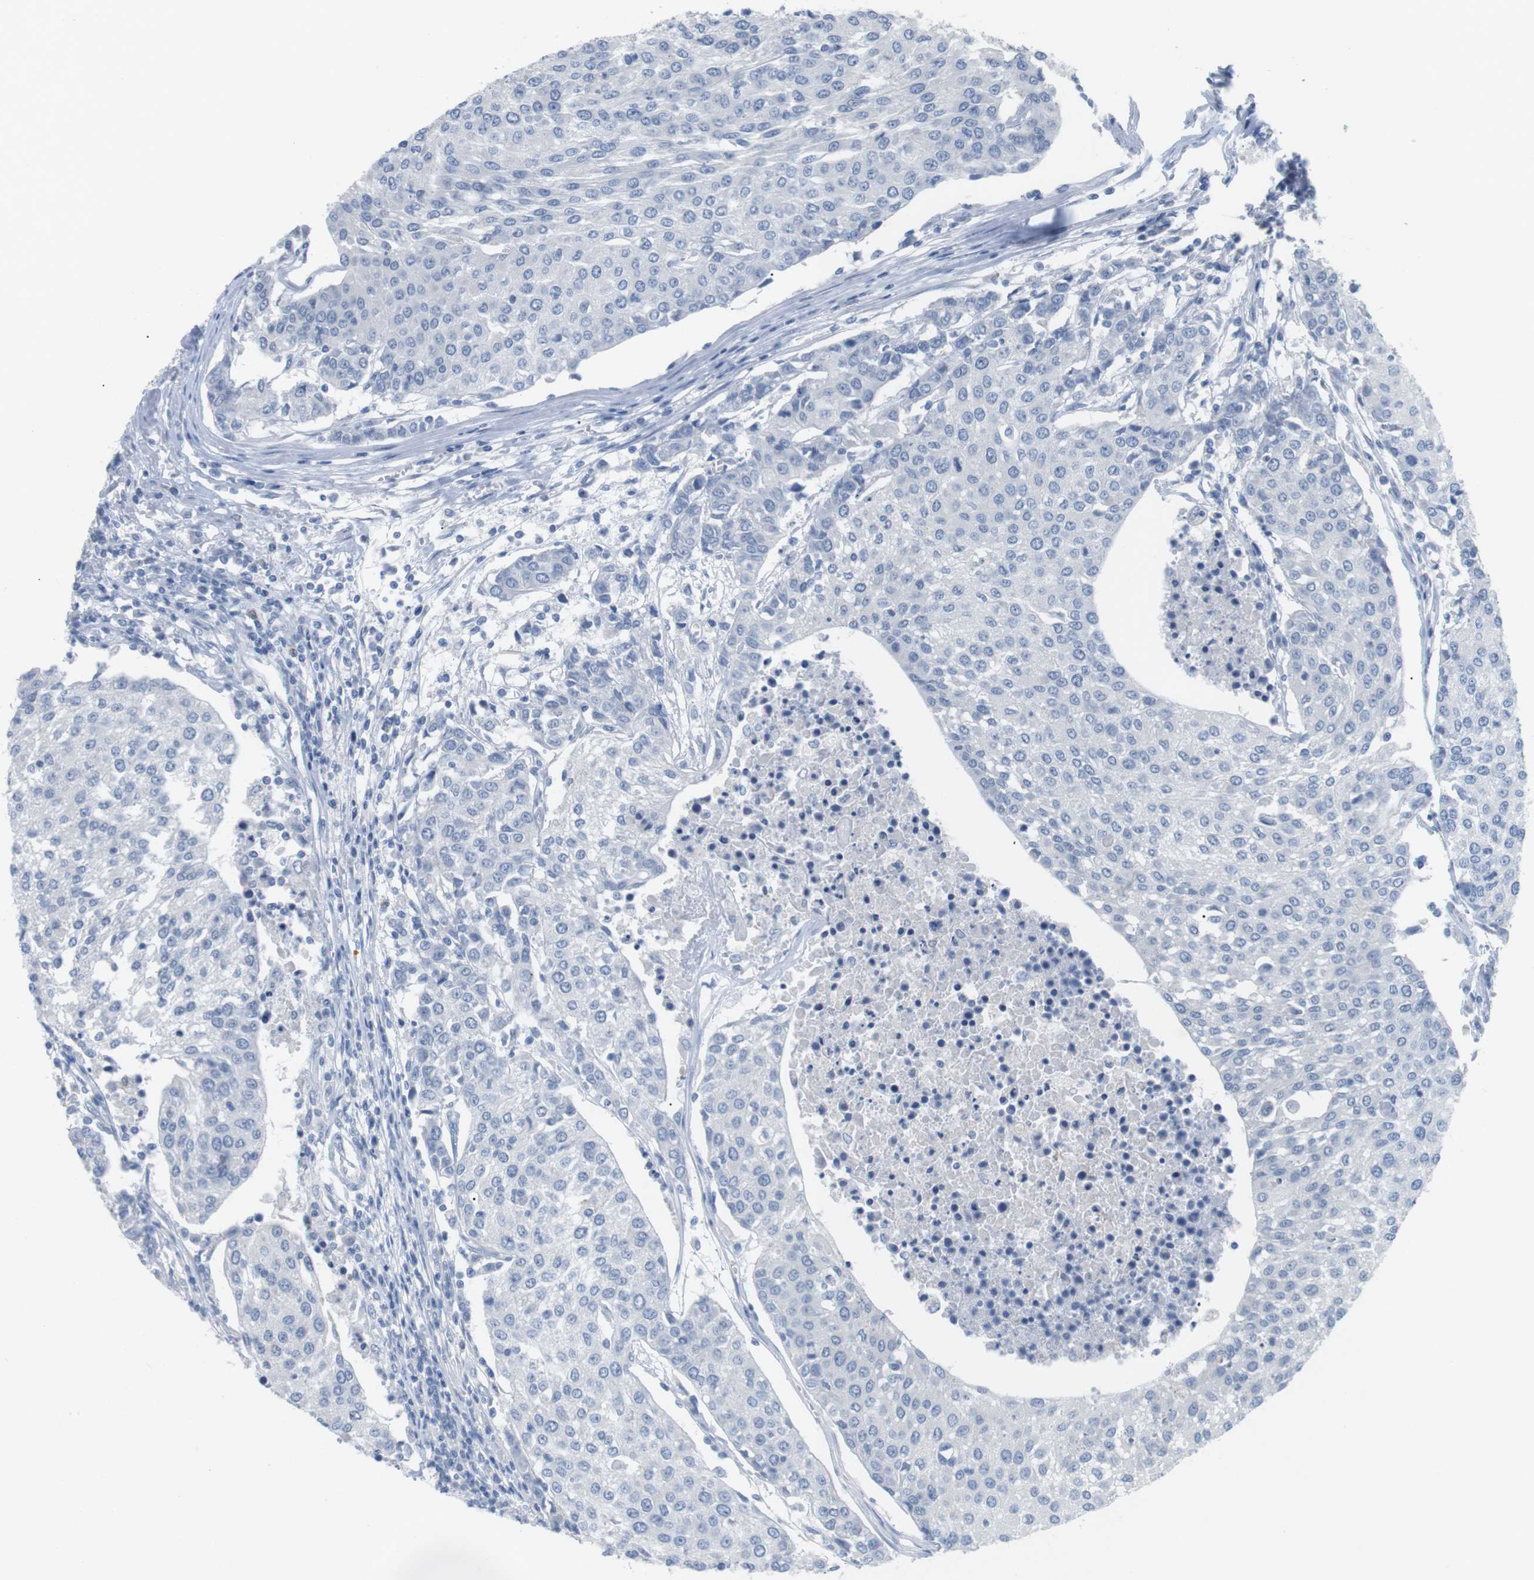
{"staining": {"intensity": "negative", "quantity": "none", "location": "none"}, "tissue": "urothelial cancer", "cell_type": "Tumor cells", "image_type": "cancer", "snomed": [{"axis": "morphology", "description": "Urothelial carcinoma, High grade"}, {"axis": "topography", "description": "Urinary bladder"}], "caption": "This photomicrograph is of high-grade urothelial carcinoma stained with immunohistochemistry (IHC) to label a protein in brown with the nuclei are counter-stained blue. There is no expression in tumor cells. The staining was performed using DAB to visualize the protein expression in brown, while the nuclei were stained in blue with hematoxylin (Magnification: 20x).", "gene": "HBG2", "patient": {"sex": "female", "age": 85}}